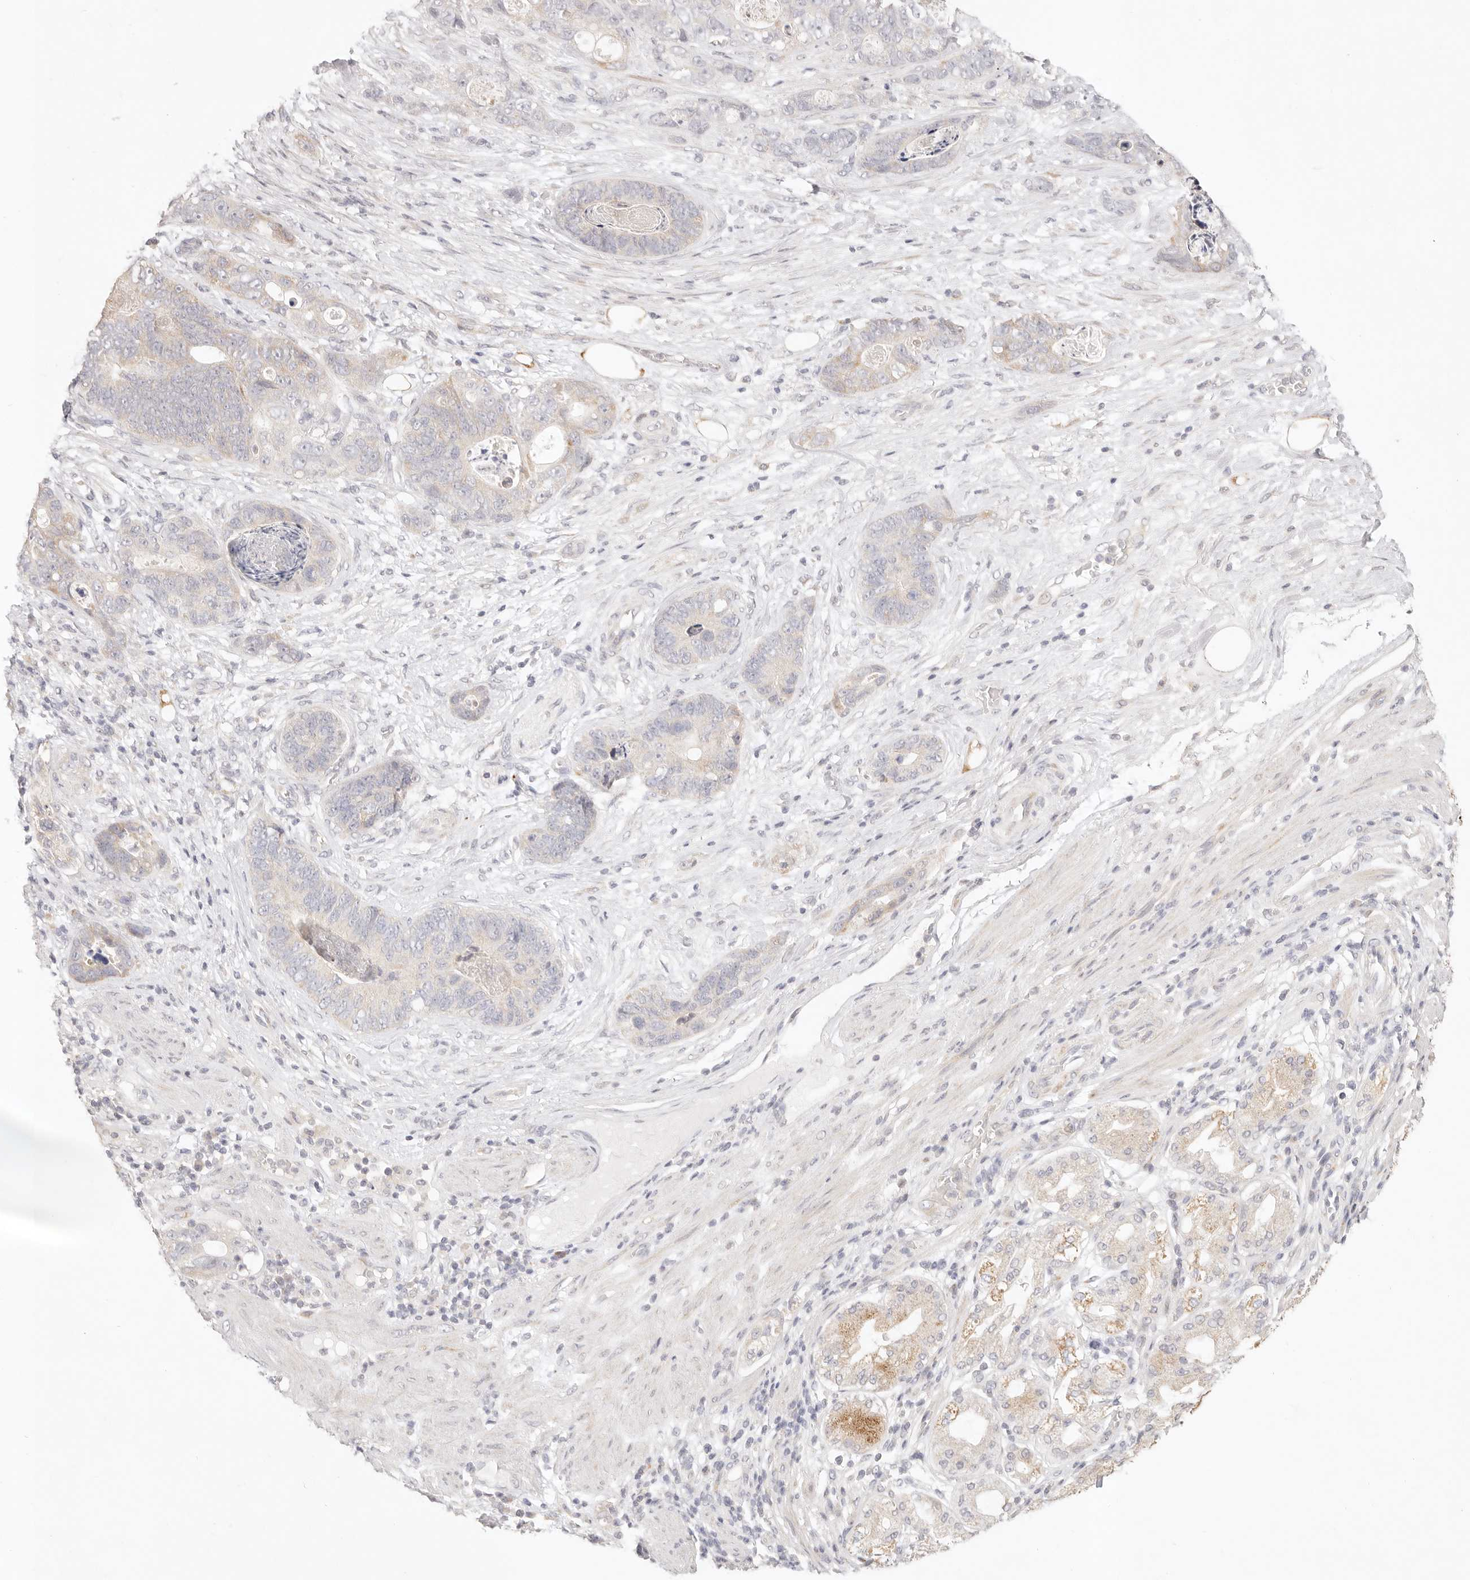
{"staining": {"intensity": "negative", "quantity": "none", "location": "none"}, "tissue": "stomach cancer", "cell_type": "Tumor cells", "image_type": "cancer", "snomed": [{"axis": "morphology", "description": "Normal tissue, NOS"}, {"axis": "morphology", "description": "Adenocarcinoma, NOS"}, {"axis": "topography", "description": "Stomach"}], "caption": "The image demonstrates no significant staining in tumor cells of stomach cancer (adenocarcinoma).", "gene": "GPR156", "patient": {"sex": "female", "age": 89}}